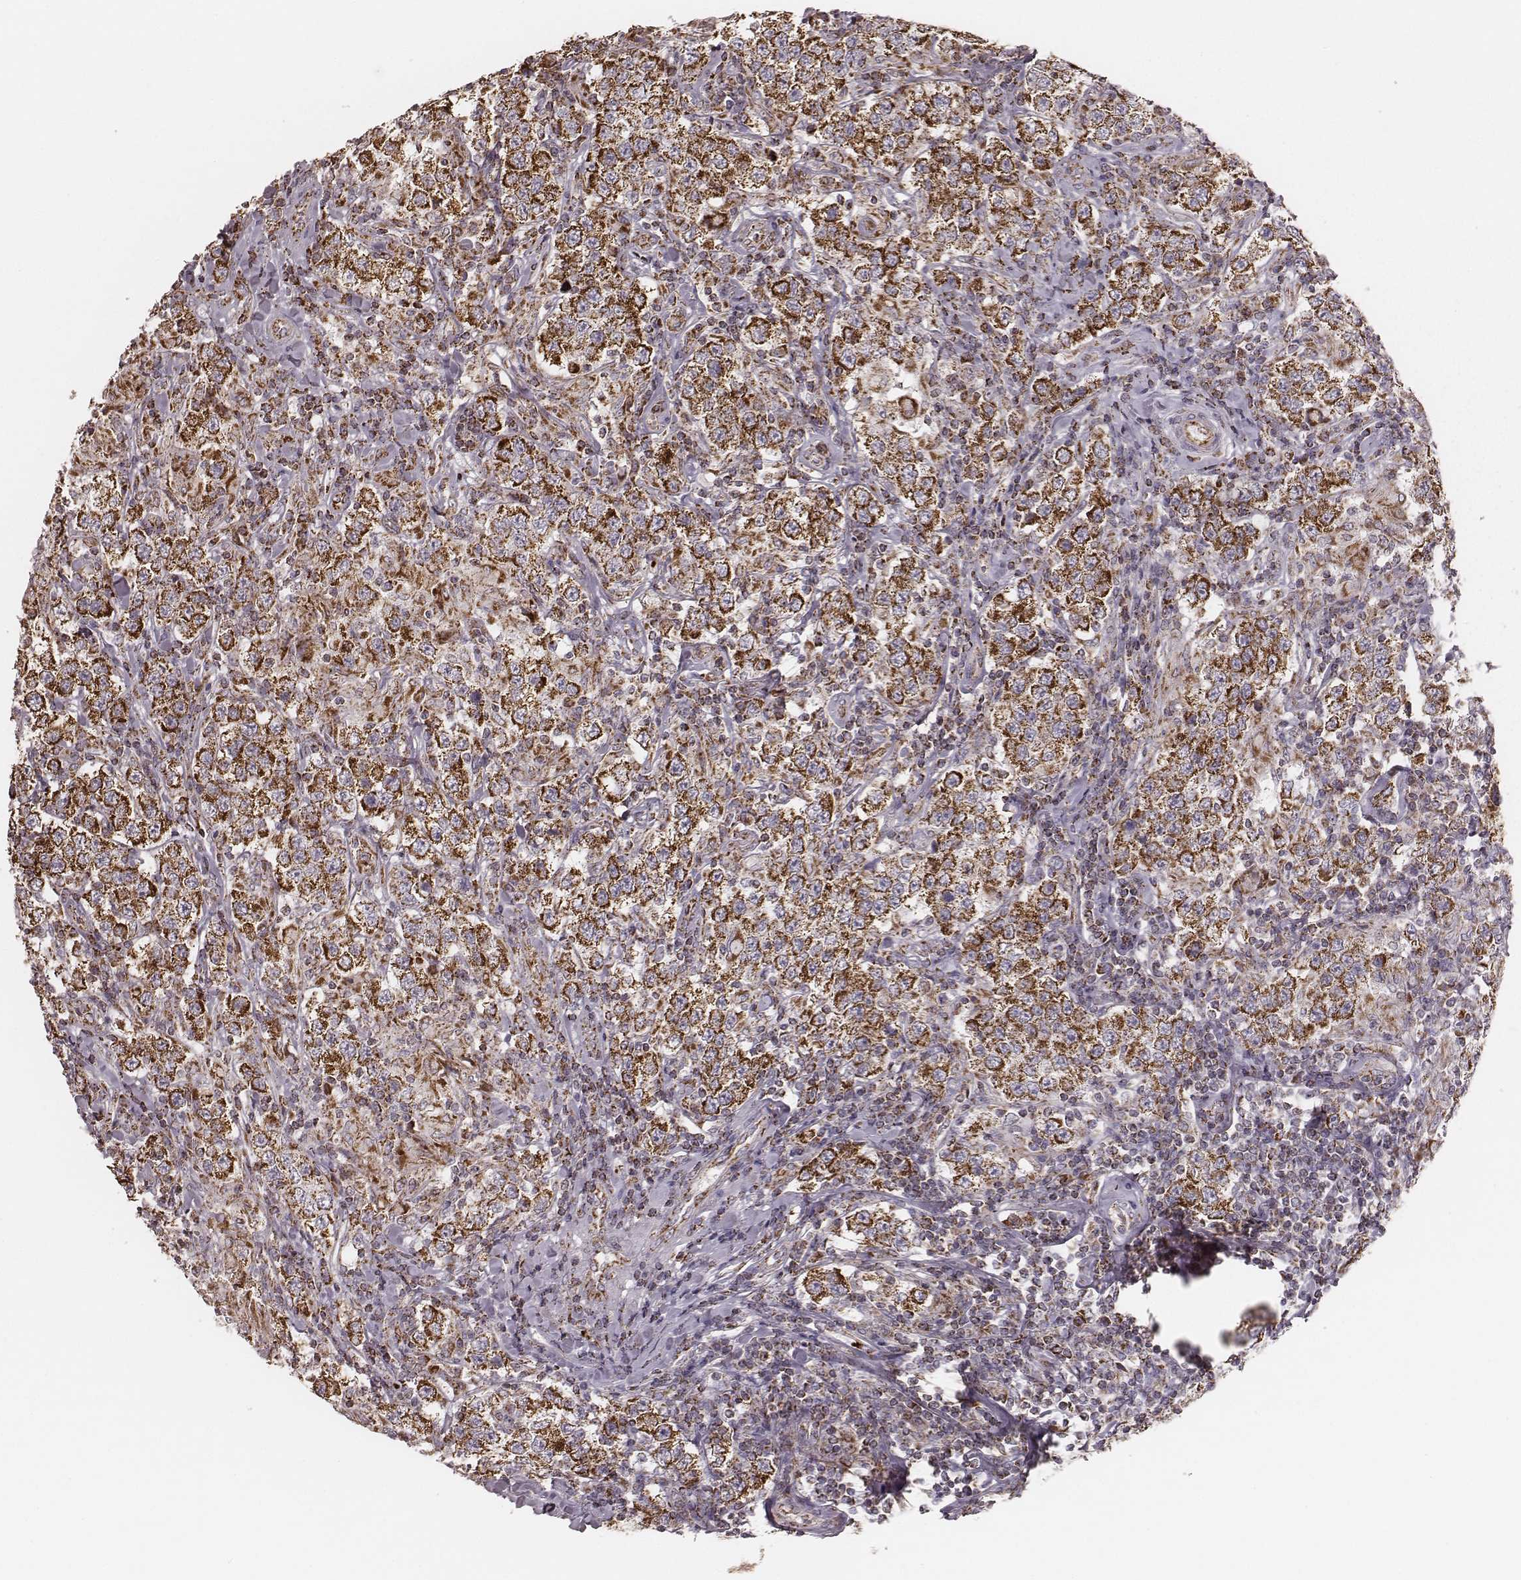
{"staining": {"intensity": "strong", "quantity": ">75%", "location": "cytoplasmic/membranous"}, "tissue": "testis cancer", "cell_type": "Tumor cells", "image_type": "cancer", "snomed": [{"axis": "morphology", "description": "Seminoma, NOS"}, {"axis": "morphology", "description": "Carcinoma, Embryonal, NOS"}, {"axis": "topography", "description": "Testis"}], "caption": "Protein expression analysis of human testis cancer reveals strong cytoplasmic/membranous positivity in approximately >75% of tumor cells.", "gene": "TUFM", "patient": {"sex": "male", "age": 41}}